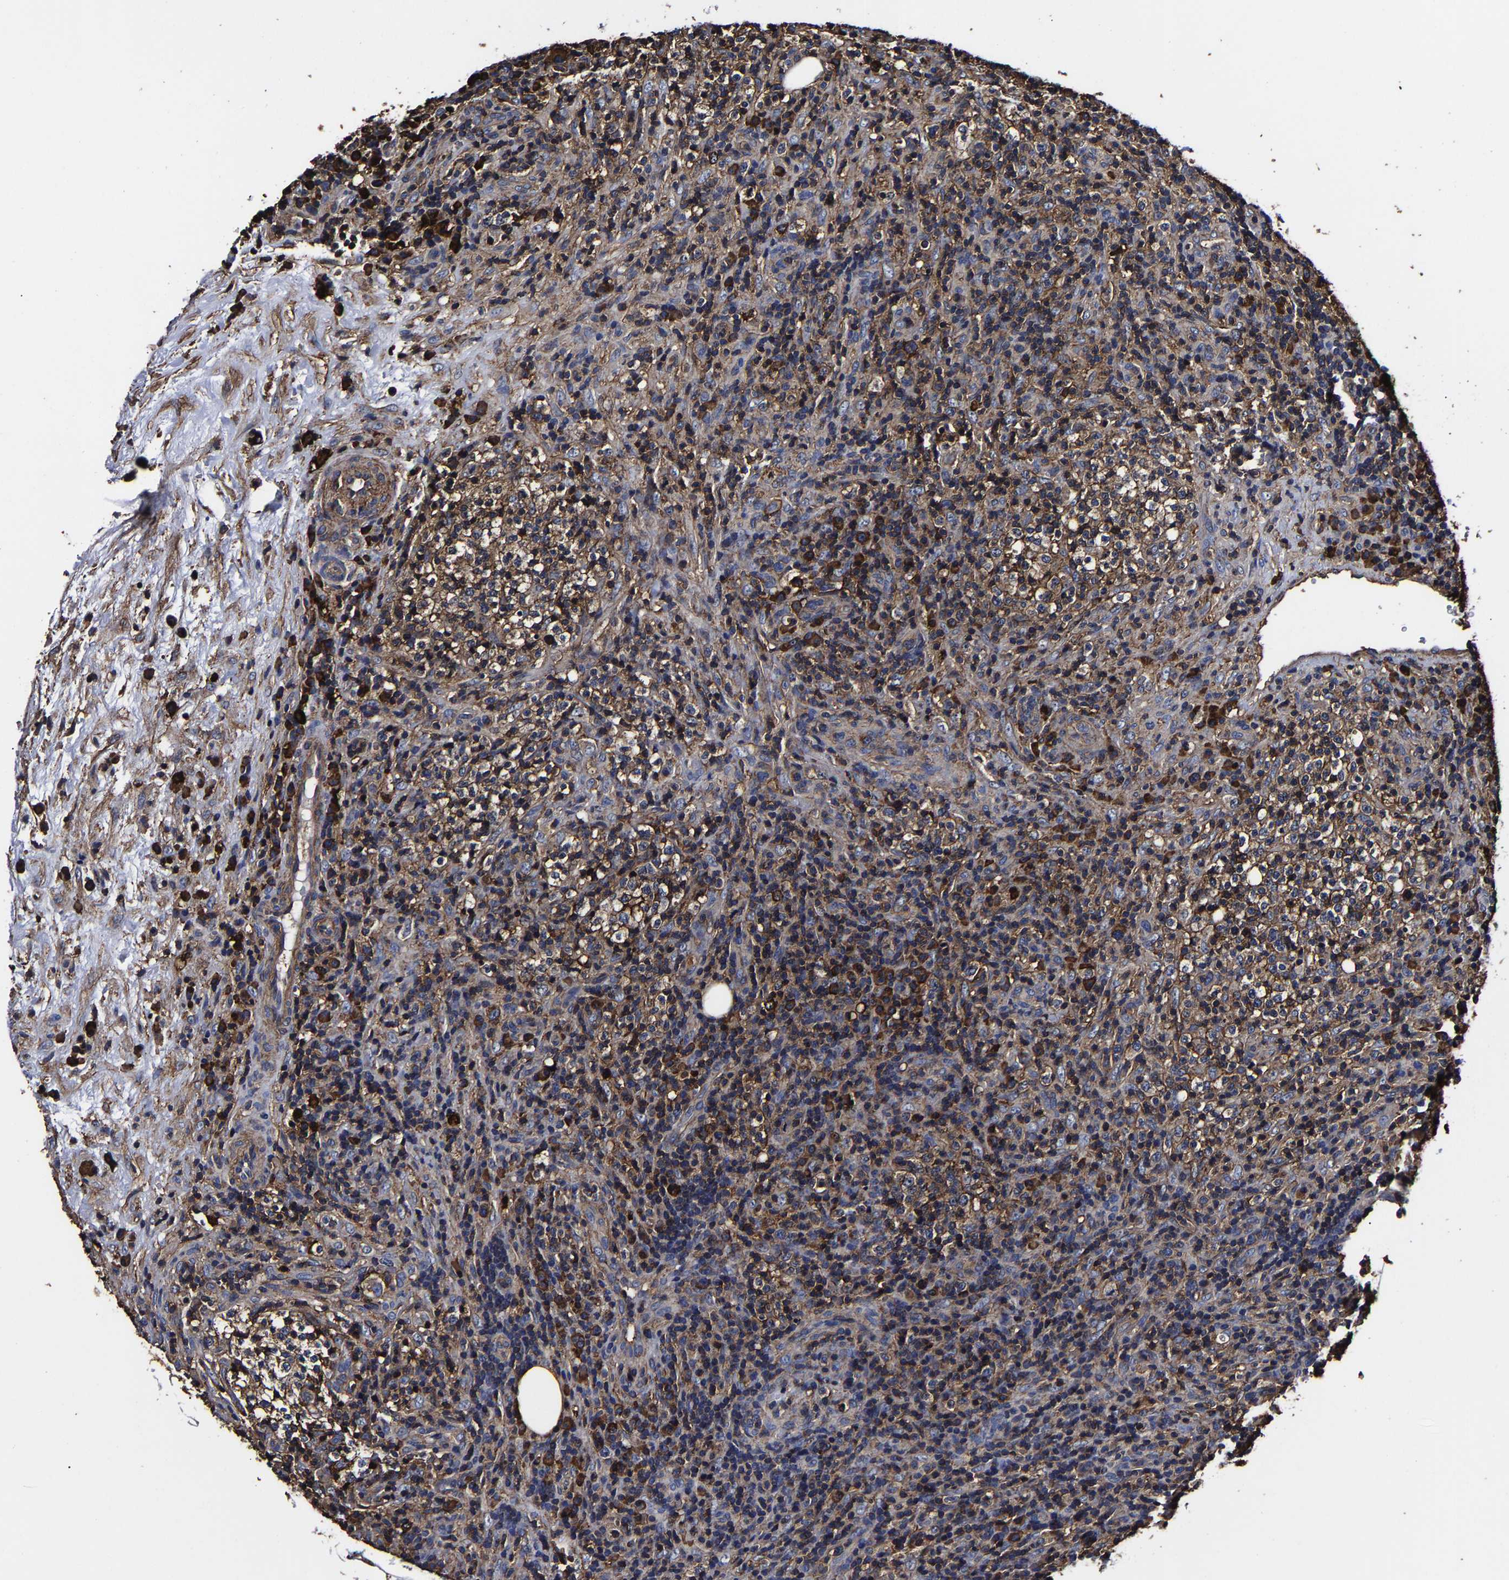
{"staining": {"intensity": "strong", "quantity": "25%-75%", "location": "cytoplasmic/membranous"}, "tissue": "lymphoma", "cell_type": "Tumor cells", "image_type": "cancer", "snomed": [{"axis": "morphology", "description": "Malignant lymphoma, non-Hodgkin's type, High grade"}, {"axis": "topography", "description": "Lymph node"}], "caption": "This micrograph reveals malignant lymphoma, non-Hodgkin's type (high-grade) stained with IHC to label a protein in brown. The cytoplasmic/membranous of tumor cells show strong positivity for the protein. Nuclei are counter-stained blue.", "gene": "SSH3", "patient": {"sex": "female", "age": 76}}